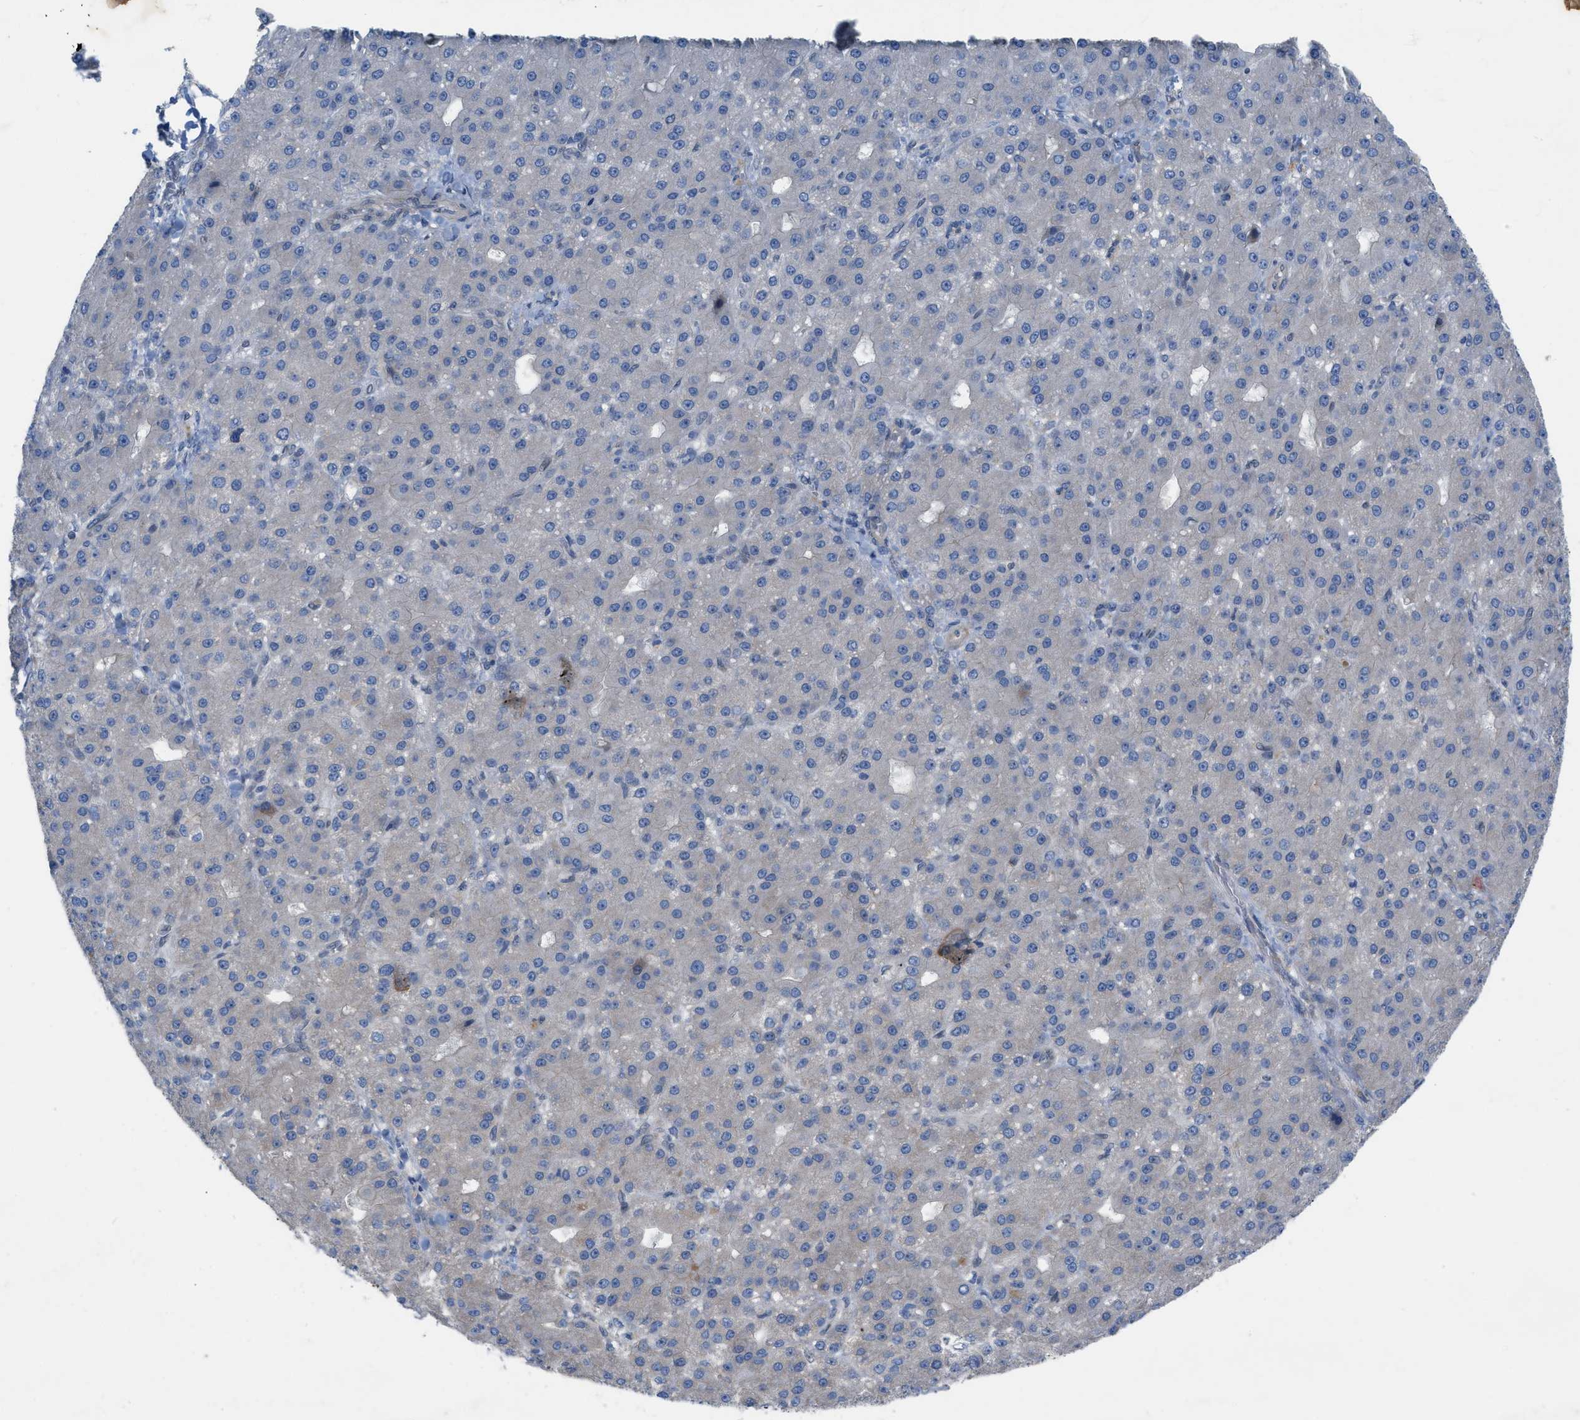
{"staining": {"intensity": "negative", "quantity": "none", "location": "none"}, "tissue": "liver cancer", "cell_type": "Tumor cells", "image_type": "cancer", "snomed": [{"axis": "morphology", "description": "Carcinoma, Hepatocellular, NOS"}, {"axis": "topography", "description": "Liver"}], "caption": "The histopathology image exhibits no staining of tumor cells in liver cancer. Nuclei are stained in blue.", "gene": "NDEL1", "patient": {"sex": "male", "age": 67}}